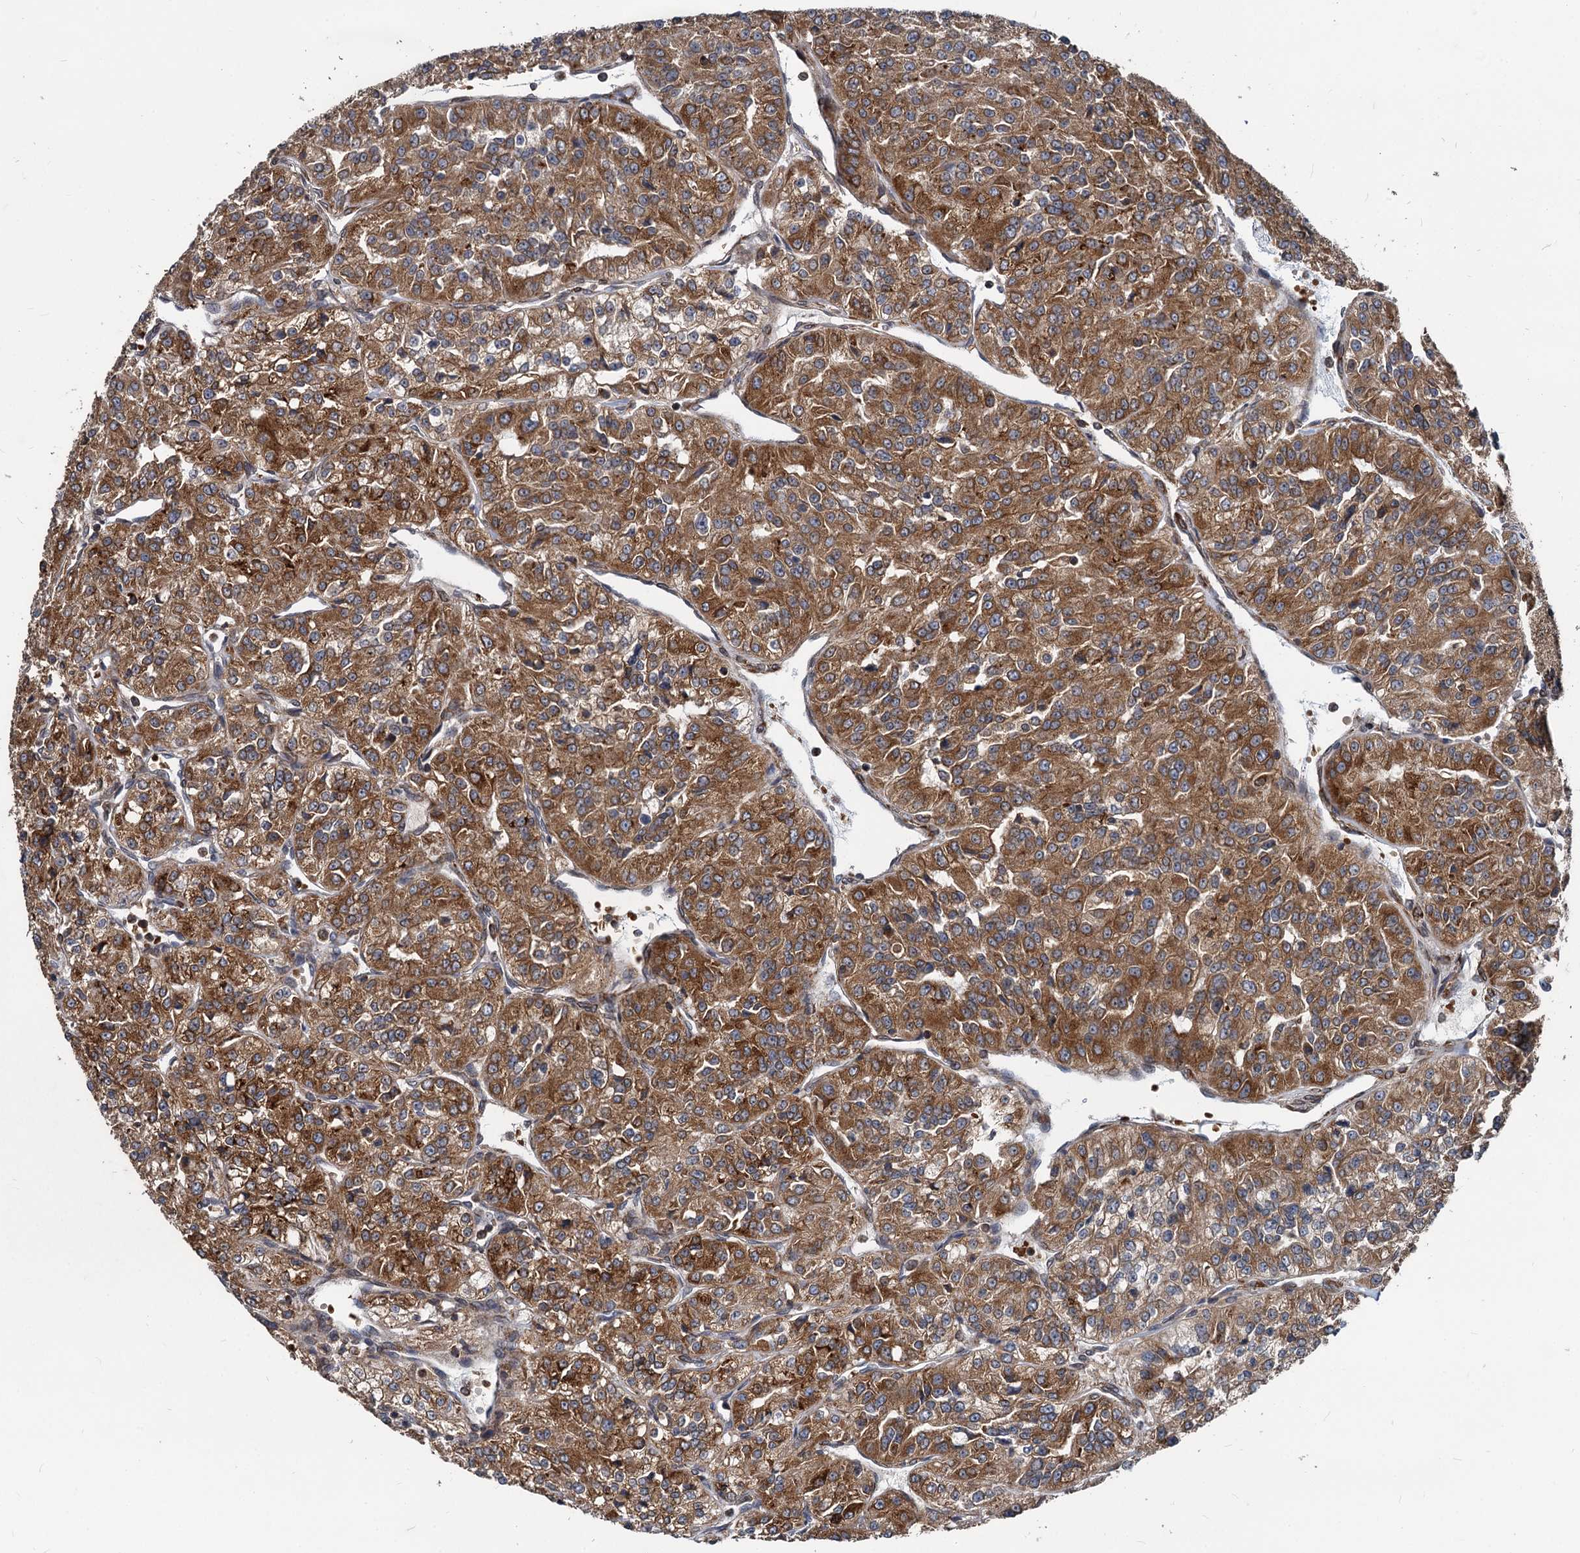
{"staining": {"intensity": "strong", "quantity": ">75%", "location": "cytoplasmic/membranous"}, "tissue": "renal cancer", "cell_type": "Tumor cells", "image_type": "cancer", "snomed": [{"axis": "morphology", "description": "Adenocarcinoma, NOS"}, {"axis": "topography", "description": "Kidney"}], "caption": "Immunohistochemical staining of renal cancer (adenocarcinoma) demonstrates high levels of strong cytoplasmic/membranous protein staining in about >75% of tumor cells.", "gene": "STIM1", "patient": {"sex": "female", "age": 63}}